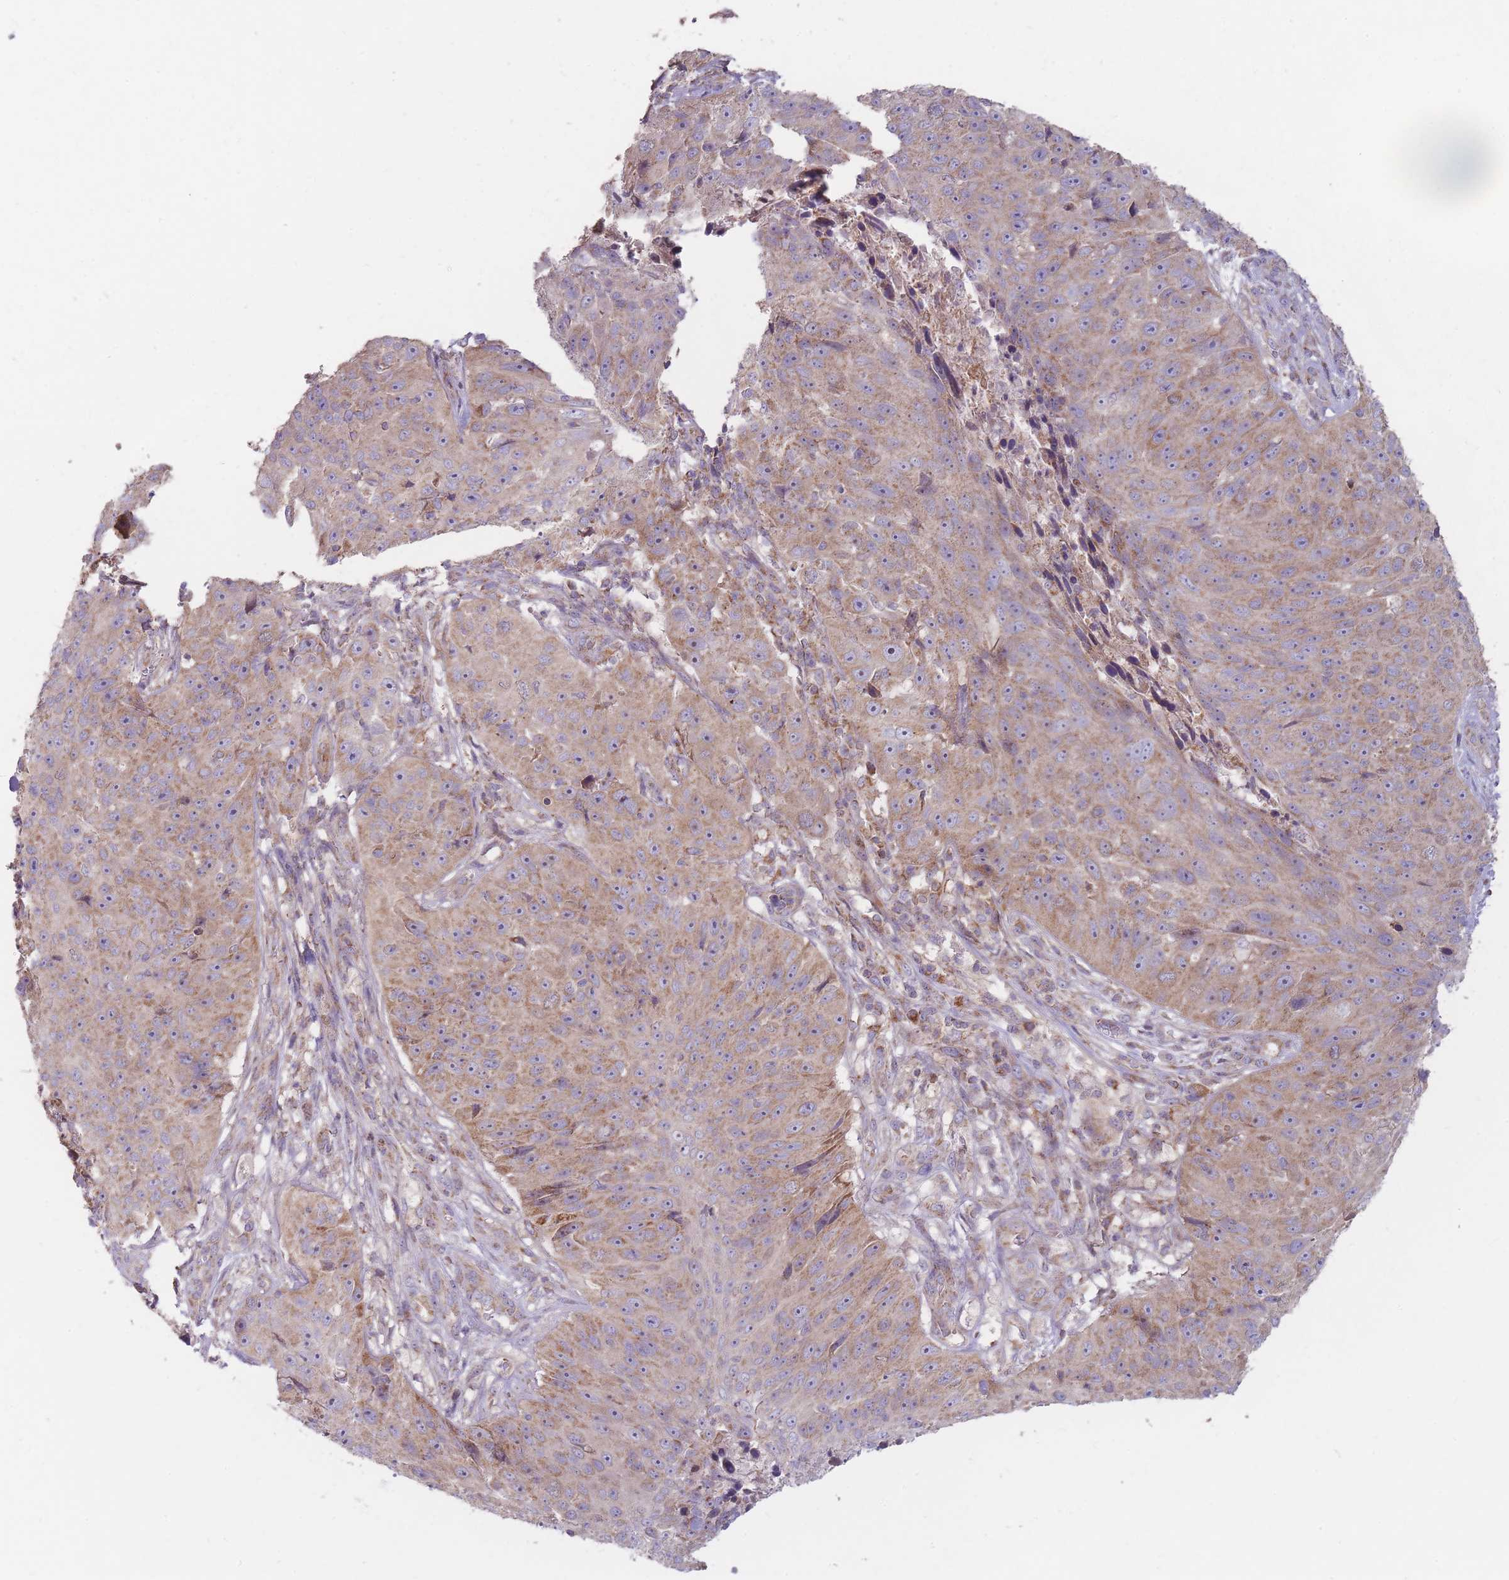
{"staining": {"intensity": "moderate", "quantity": ">75%", "location": "cytoplasmic/membranous"}, "tissue": "skin cancer", "cell_type": "Tumor cells", "image_type": "cancer", "snomed": [{"axis": "morphology", "description": "Squamous cell carcinoma, NOS"}, {"axis": "topography", "description": "Skin"}], "caption": "Skin cancer stained with a protein marker shows moderate staining in tumor cells.", "gene": "NDUFA9", "patient": {"sex": "female", "age": 87}}